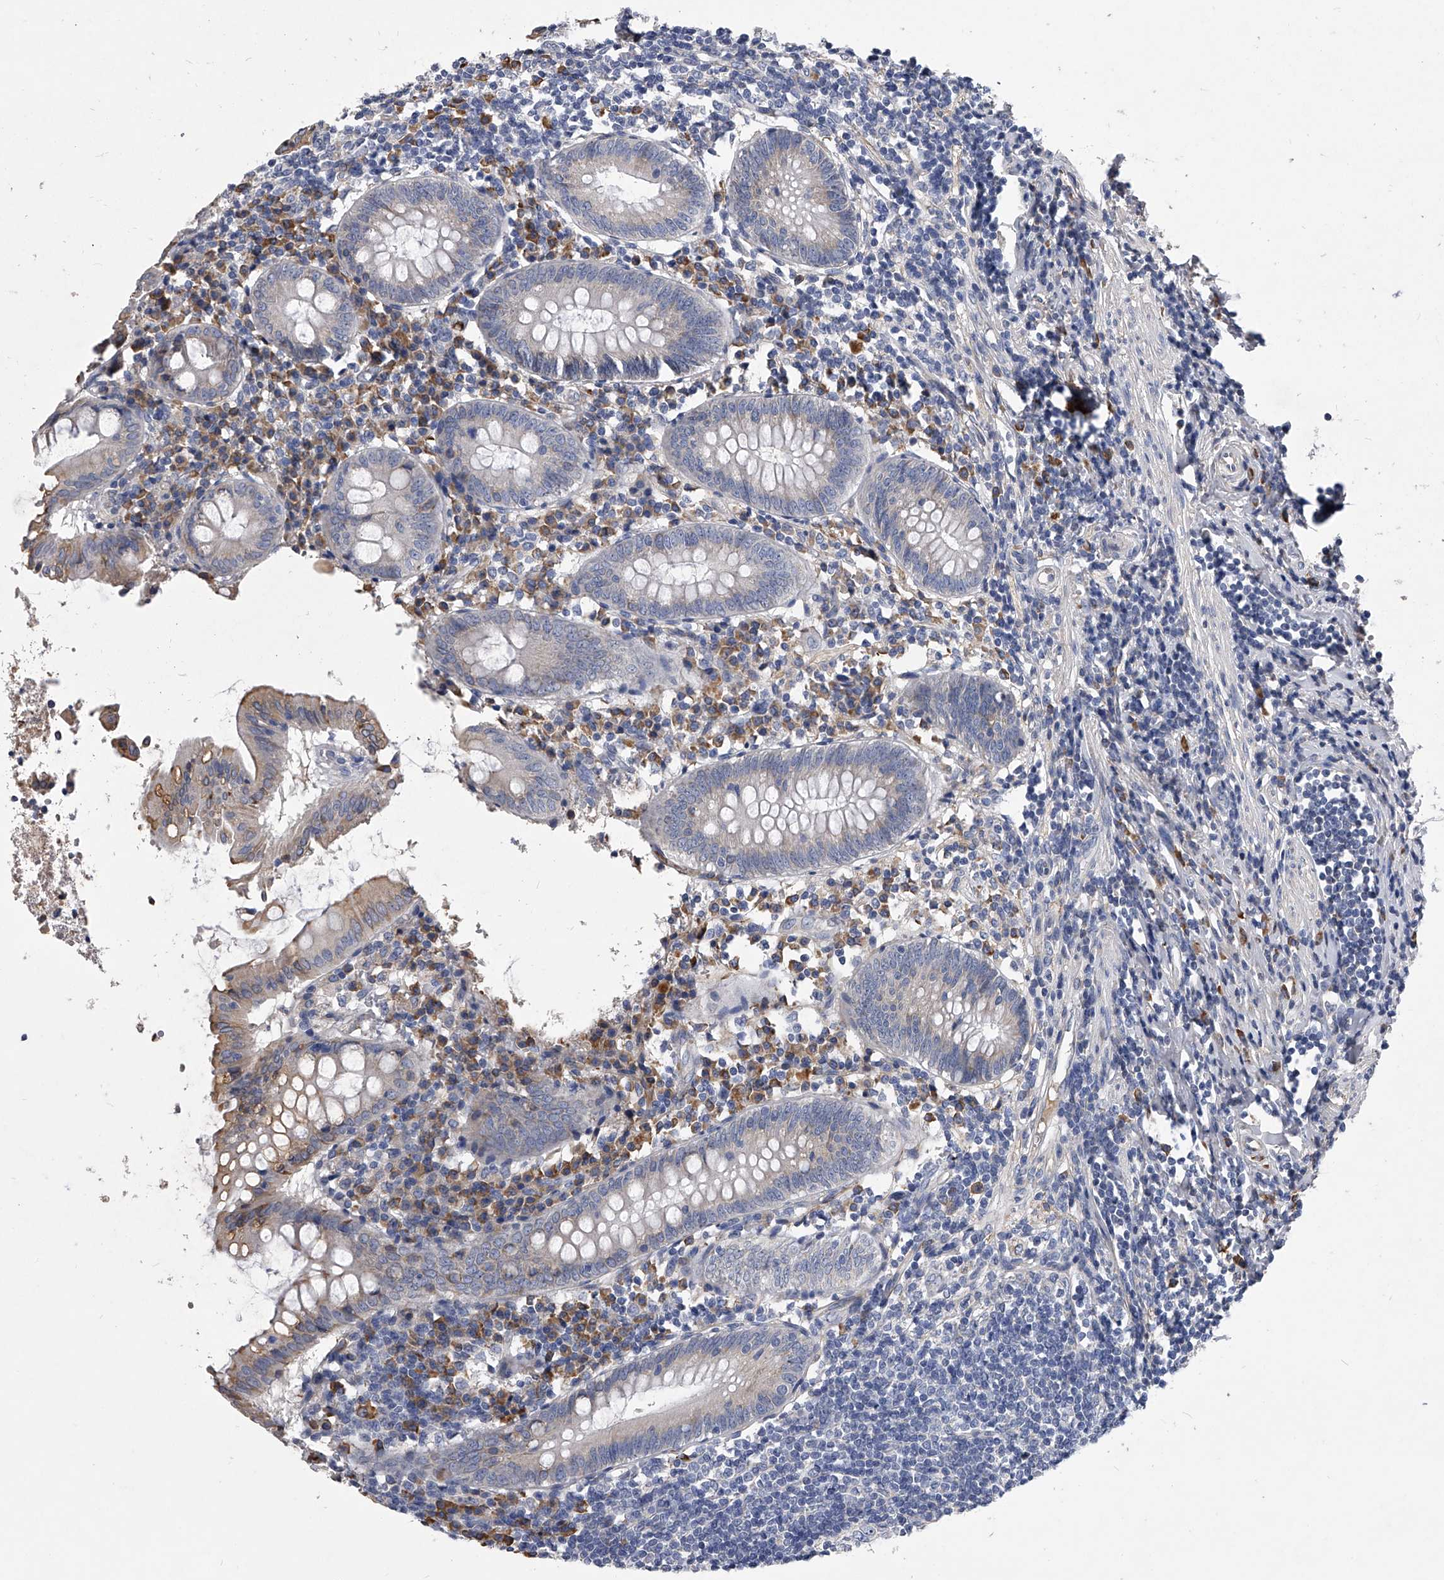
{"staining": {"intensity": "weak", "quantity": "<25%", "location": "cytoplasmic/membranous"}, "tissue": "appendix", "cell_type": "Glandular cells", "image_type": "normal", "snomed": [{"axis": "morphology", "description": "Normal tissue, NOS"}, {"axis": "topography", "description": "Appendix"}], "caption": "Glandular cells show no significant positivity in normal appendix.", "gene": "CCR4", "patient": {"sex": "female", "age": 54}}